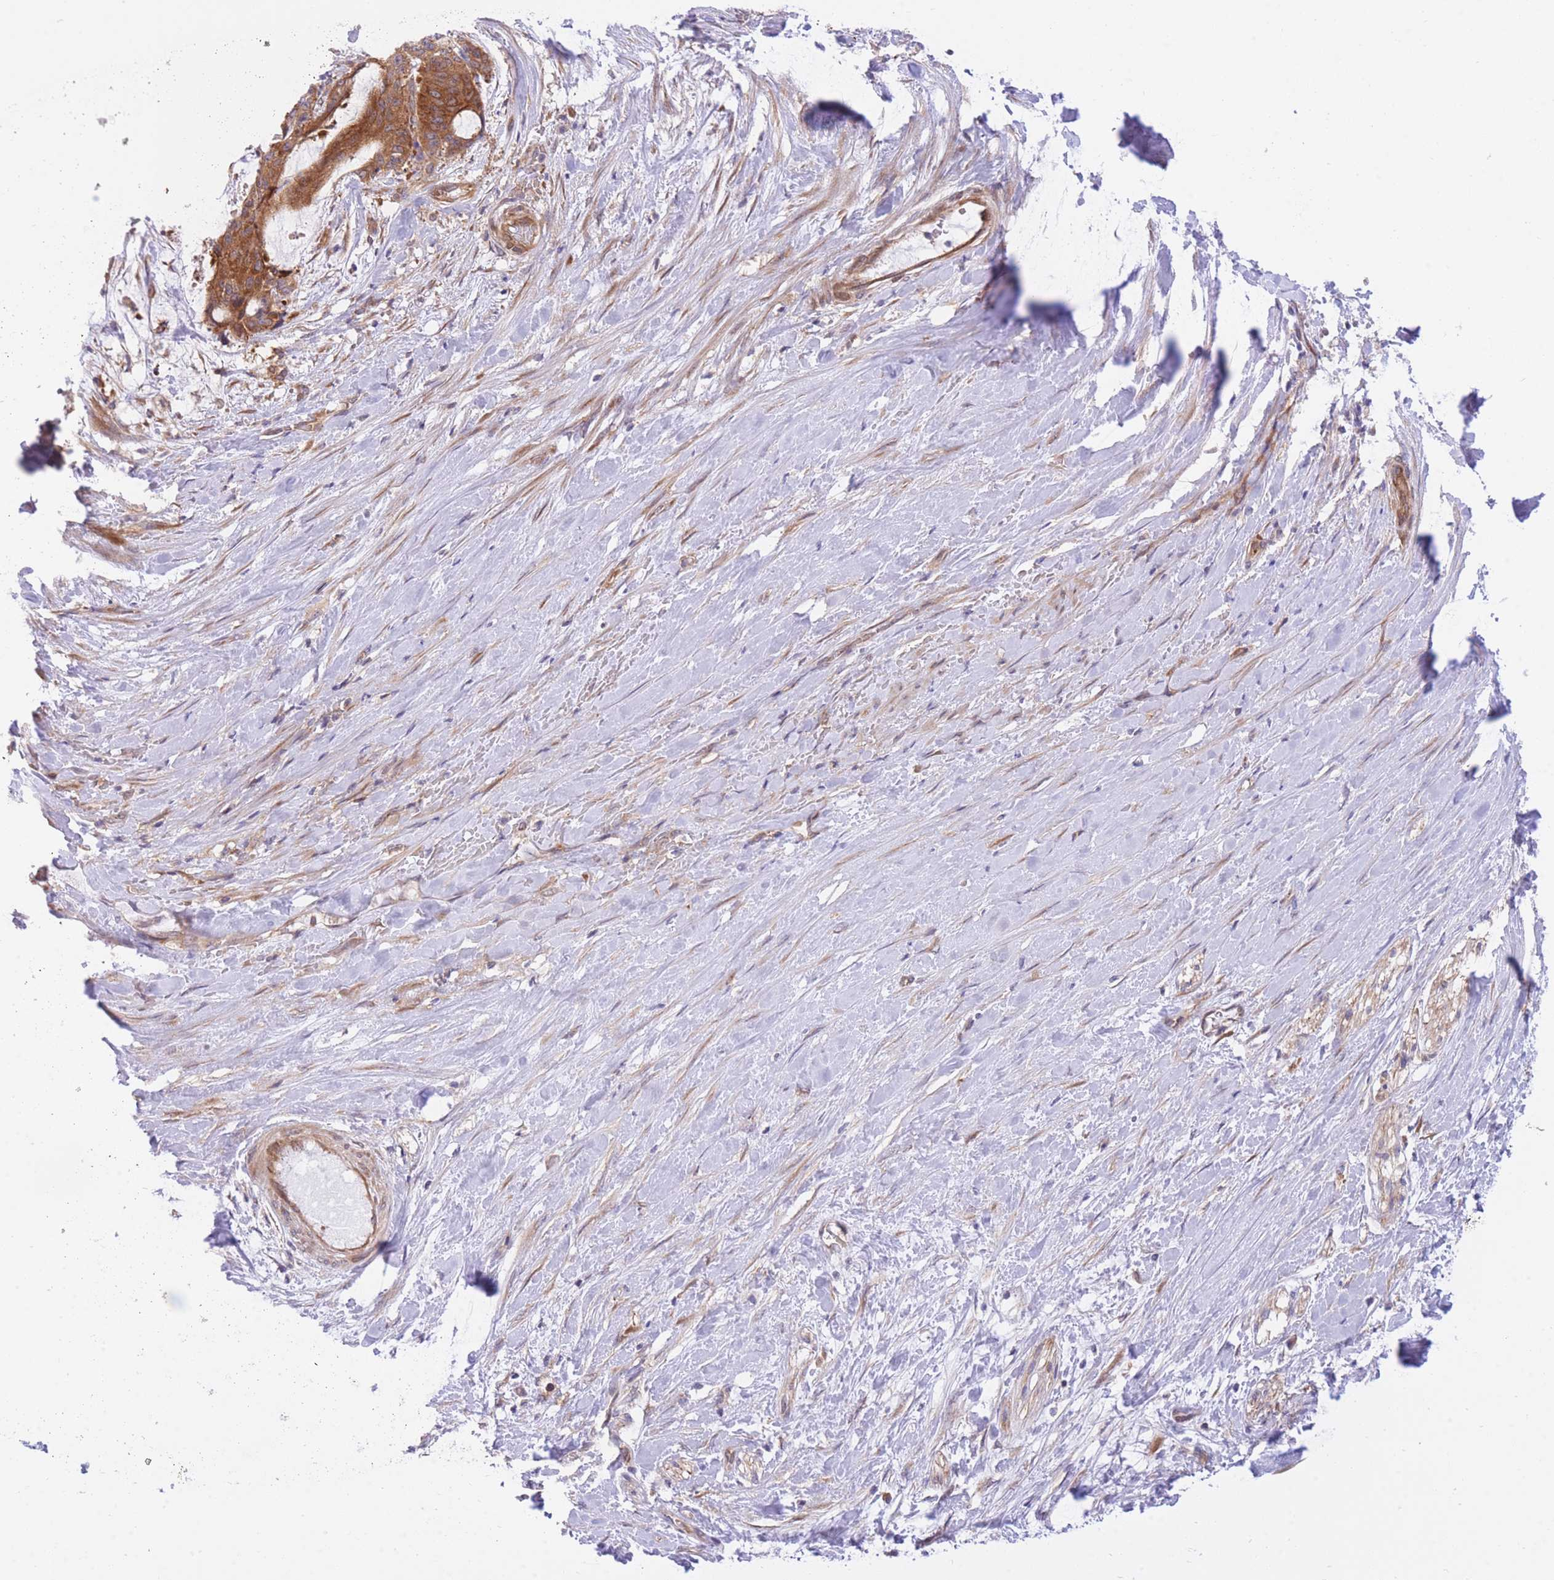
{"staining": {"intensity": "moderate", "quantity": ">75%", "location": "cytoplasmic/membranous"}, "tissue": "liver cancer", "cell_type": "Tumor cells", "image_type": "cancer", "snomed": [{"axis": "morphology", "description": "Normal tissue, NOS"}, {"axis": "morphology", "description": "Cholangiocarcinoma"}, {"axis": "topography", "description": "Liver"}, {"axis": "topography", "description": "Peripheral nerve tissue"}], "caption": "Immunohistochemical staining of liver cancer demonstrates medium levels of moderate cytoplasmic/membranous positivity in approximately >75% of tumor cells.", "gene": "EIF2B2", "patient": {"sex": "female", "age": 73}}